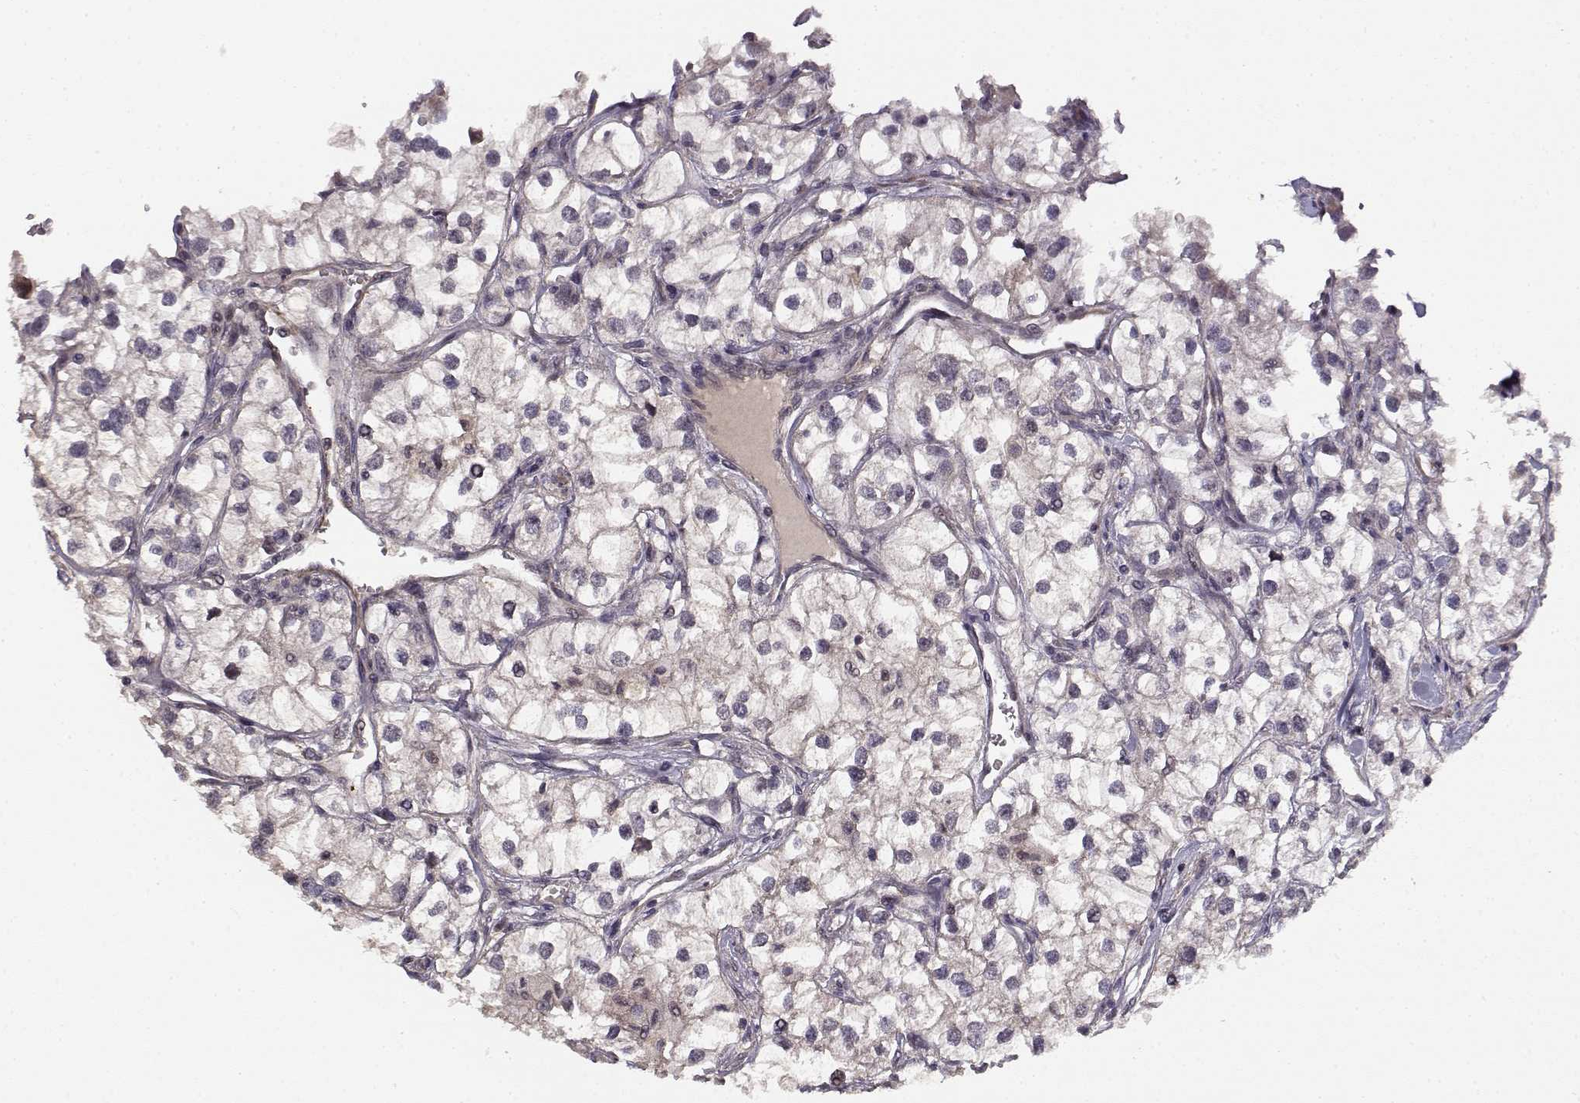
{"staining": {"intensity": "negative", "quantity": "none", "location": "none"}, "tissue": "renal cancer", "cell_type": "Tumor cells", "image_type": "cancer", "snomed": [{"axis": "morphology", "description": "Adenocarcinoma, NOS"}, {"axis": "topography", "description": "Kidney"}], "caption": "High power microscopy histopathology image of an immunohistochemistry histopathology image of adenocarcinoma (renal), revealing no significant expression in tumor cells. (Stains: DAB (3,3'-diaminobenzidine) immunohistochemistry (IHC) with hematoxylin counter stain, Microscopy: brightfield microscopy at high magnification).", "gene": "RGS9BP", "patient": {"sex": "male", "age": 59}}